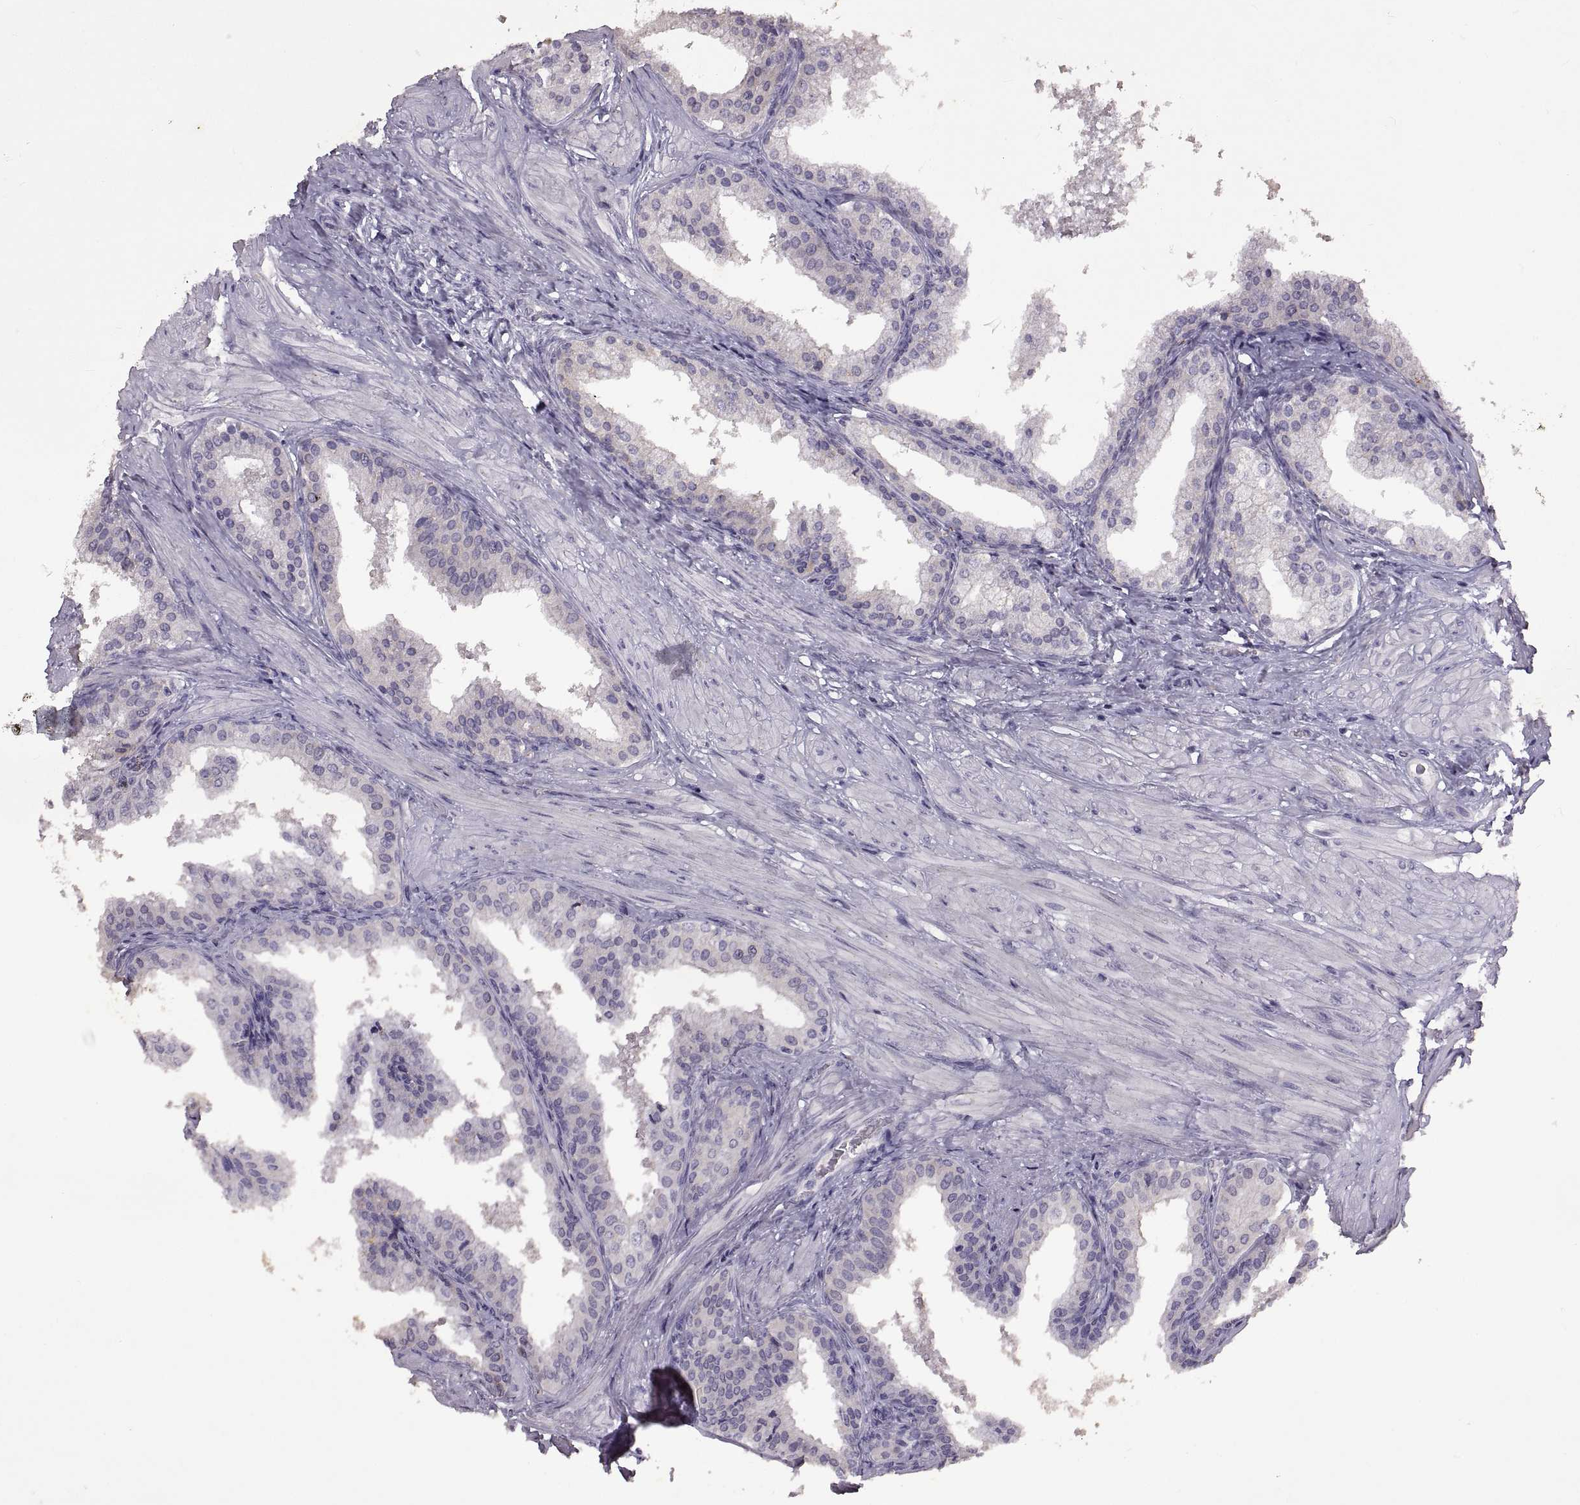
{"staining": {"intensity": "negative", "quantity": "none", "location": "none"}, "tissue": "prostate cancer", "cell_type": "Tumor cells", "image_type": "cancer", "snomed": [{"axis": "morphology", "description": "Adenocarcinoma, Low grade"}, {"axis": "topography", "description": "Prostate"}], "caption": "High power microscopy photomicrograph of an IHC photomicrograph of prostate cancer, revealing no significant positivity in tumor cells.", "gene": "DEFB136", "patient": {"sex": "male", "age": 56}}